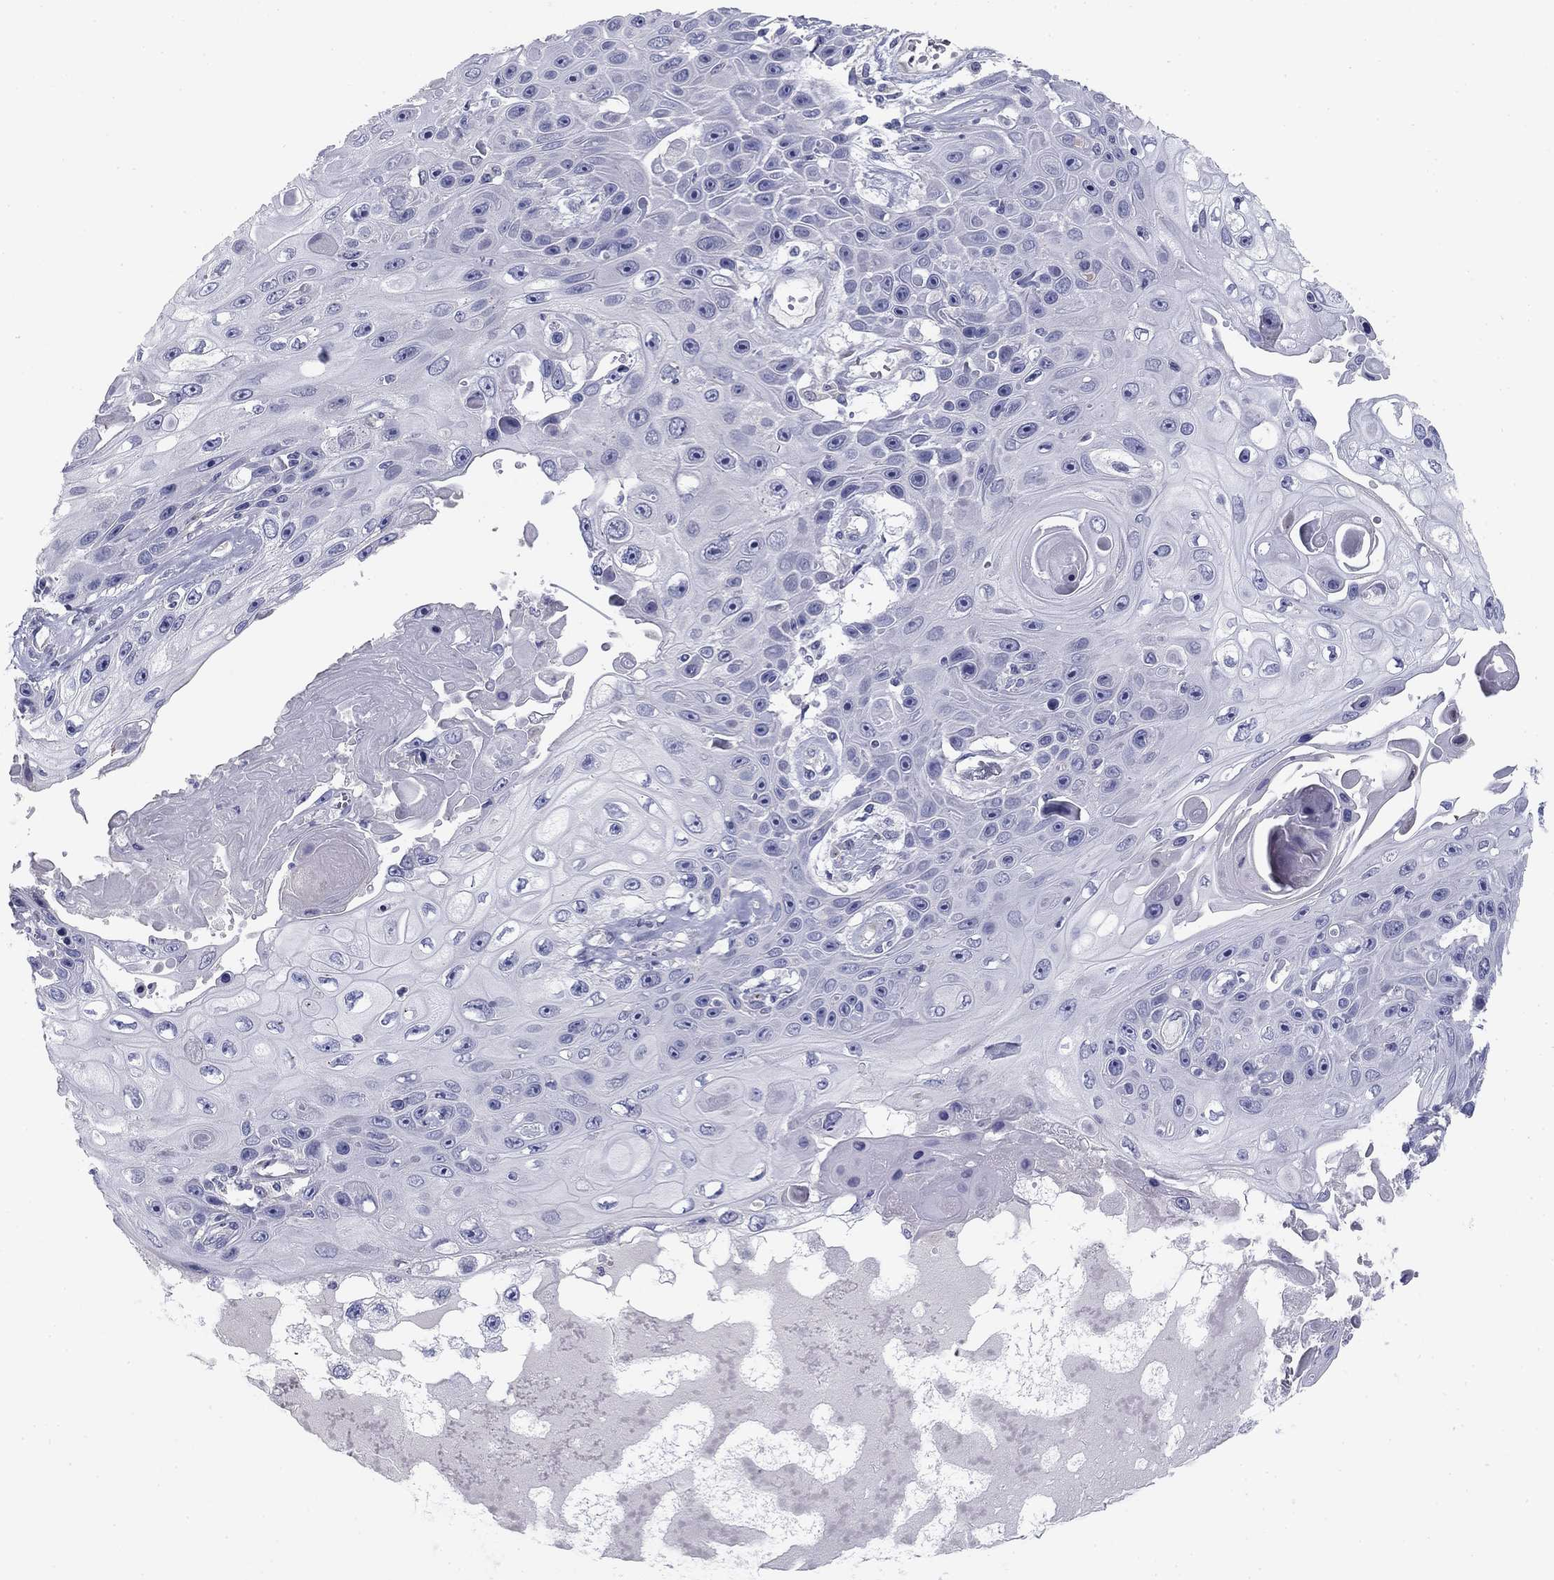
{"staining": {"intensity": "negative", "quantity": "none", "location": "none"}, "tissue": "skin cancer", "cell_type": "Tumor cells", "image_type": "cancer", "snomed": [{"axis": "morphology", "description": "Squamous cell carcinoma, NOS"}, {"axis": "topography", "description": "Skin"}], "caption": "A histopathology image of skin cancer (squamous cell carcinoma) stained for a protein displays no brown staining in tumor cells.", "gene": "SEPTIN3", "patient": {"sex": "male", "age": 82}}